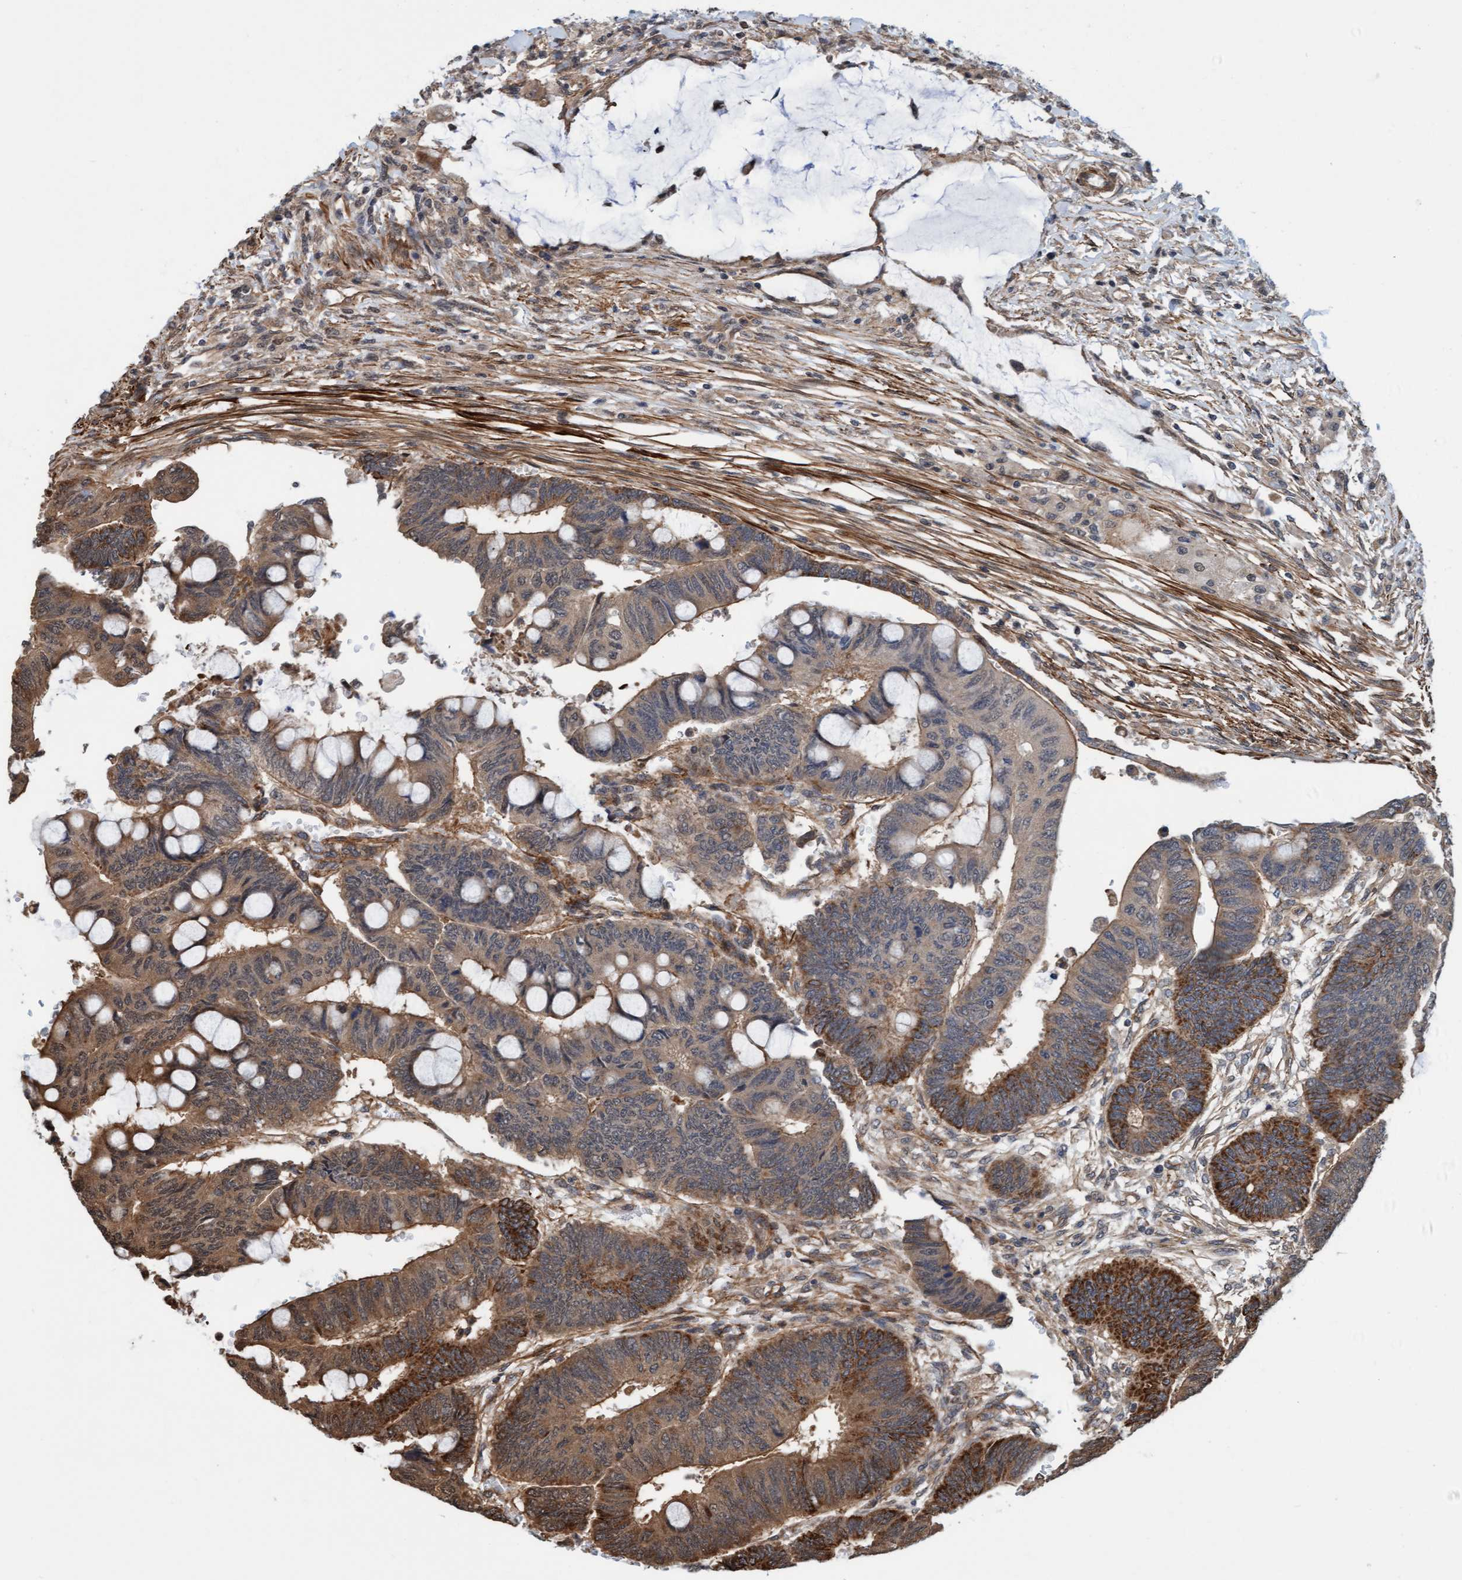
{"staining": {"intensity": "moderate", "quantity": ">75%", "location": "cytoplasmic/membranous"}, "tissue": "colorectal cancer", "cell_type": "Tumor cells", "image_type": "cancer", "snomed": [{"axis": "morphology", "description": "Normal tissue, NOS"}, {"axis": "morphology", "description": "Adenocarcinoma, NOS"}, {"axis": "topography", "description": "Rectum"}, {"axis": "topography", "description": "Peripheral nerve tissue"}], "caption": "DAB immunohistochemical staining of adenocarcinoma (colorectal) exhibits moderate cytoplasmic/membranous protein expression in approximately >75% of tumor cells.", "gene": "STXBP4", "patient": {"sex": "male", "age": 92}}